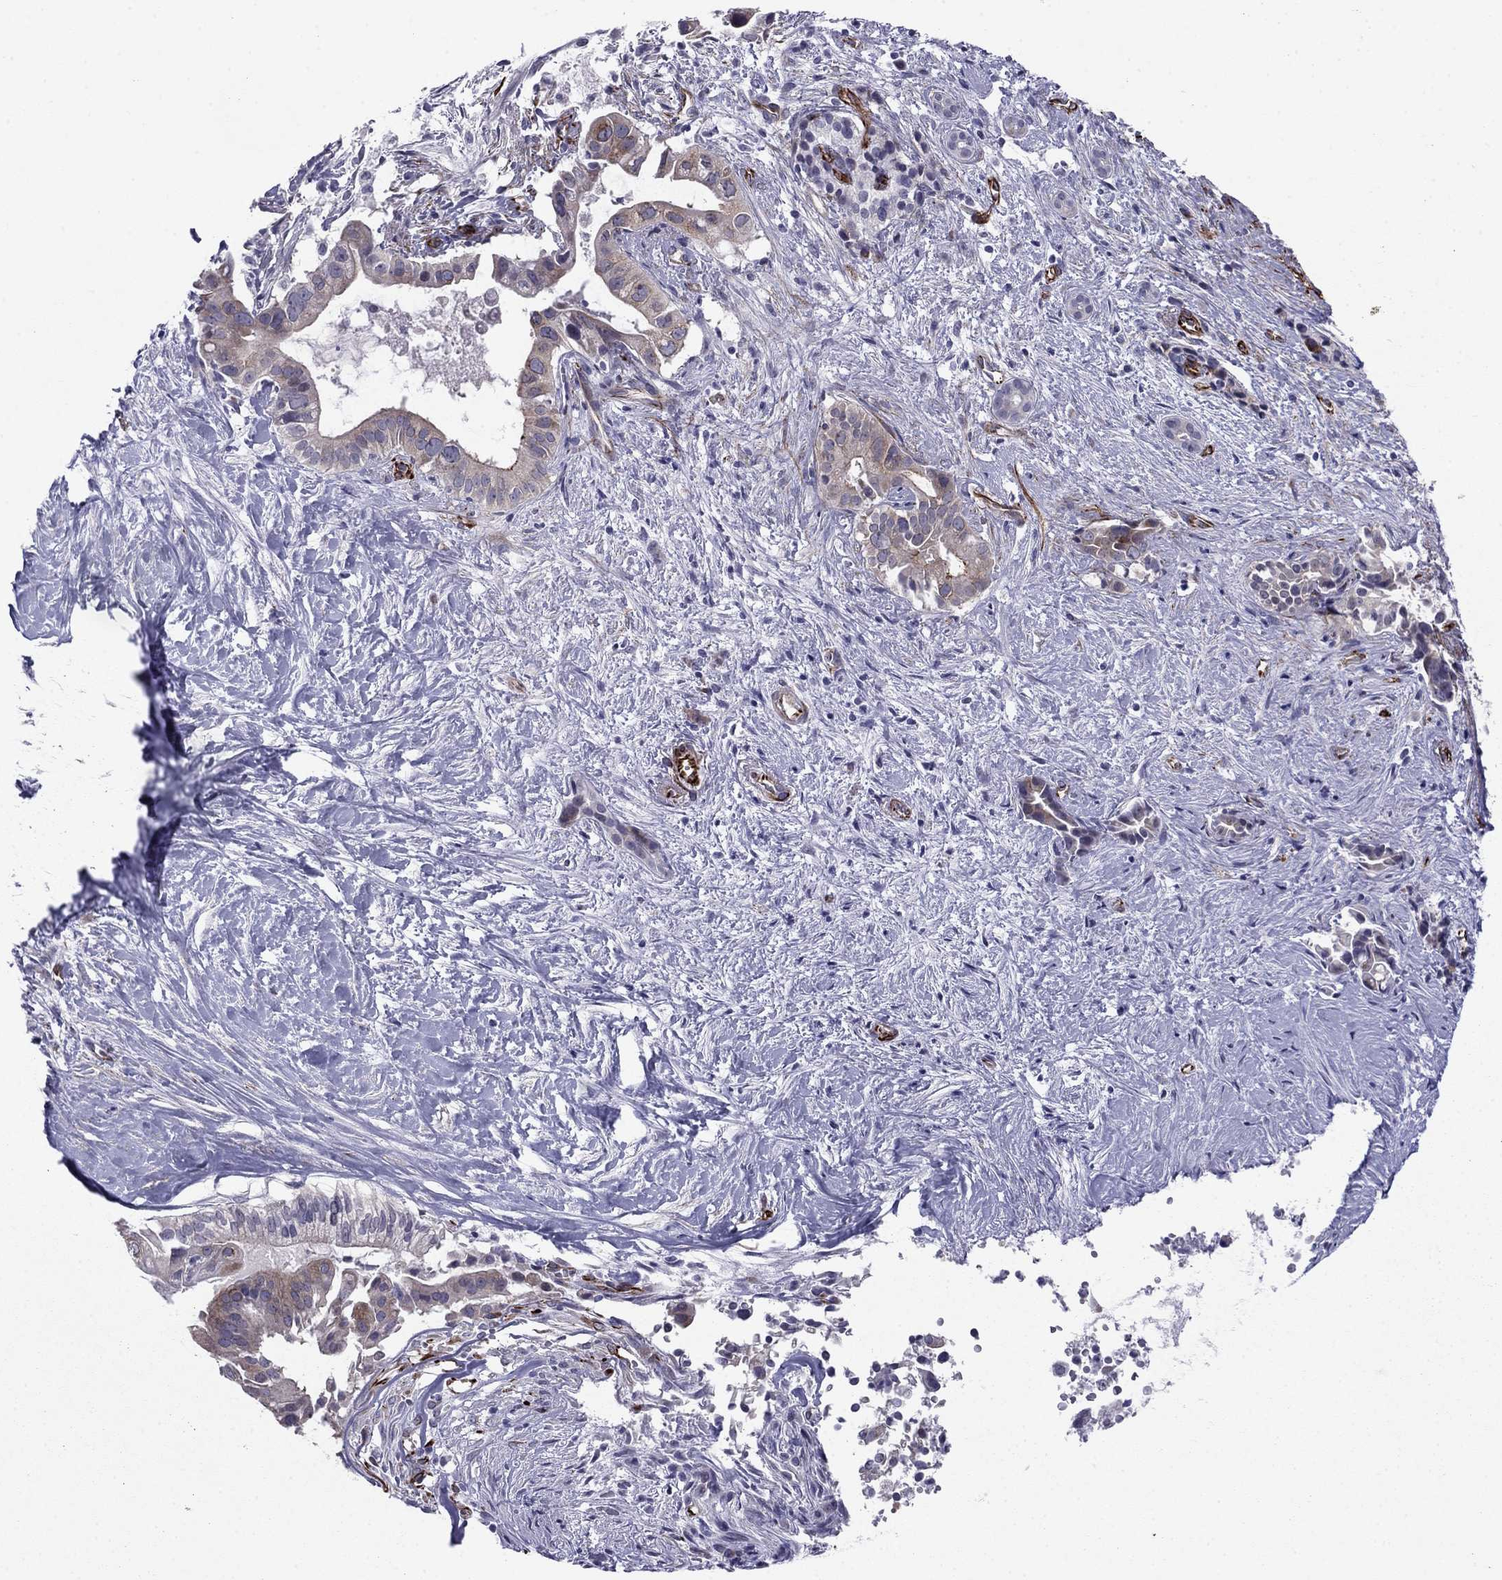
{"staining": {"intensity": "weak", "quantity": "<25%", "location": "cytoplasmic/membranous"}, "tissue": "pancreatic cancer", "cell_type": "Tumor cells", "image_type": "cancer", "snomed": [{"axis": "morphology", "description": "Adenocarcinoma, NOS"}, {"axis": "topography", "description": "Pancreas"}], "caption": "This image is of pancreatic adenocarcinoma stained with immunohistochemistry to label a protein in brown with the nuclei are counter-stained blue. There is no positivity in tumor cells.", "gene": "ANKS4B", "patient": {"sex": "male", "age": 61}}